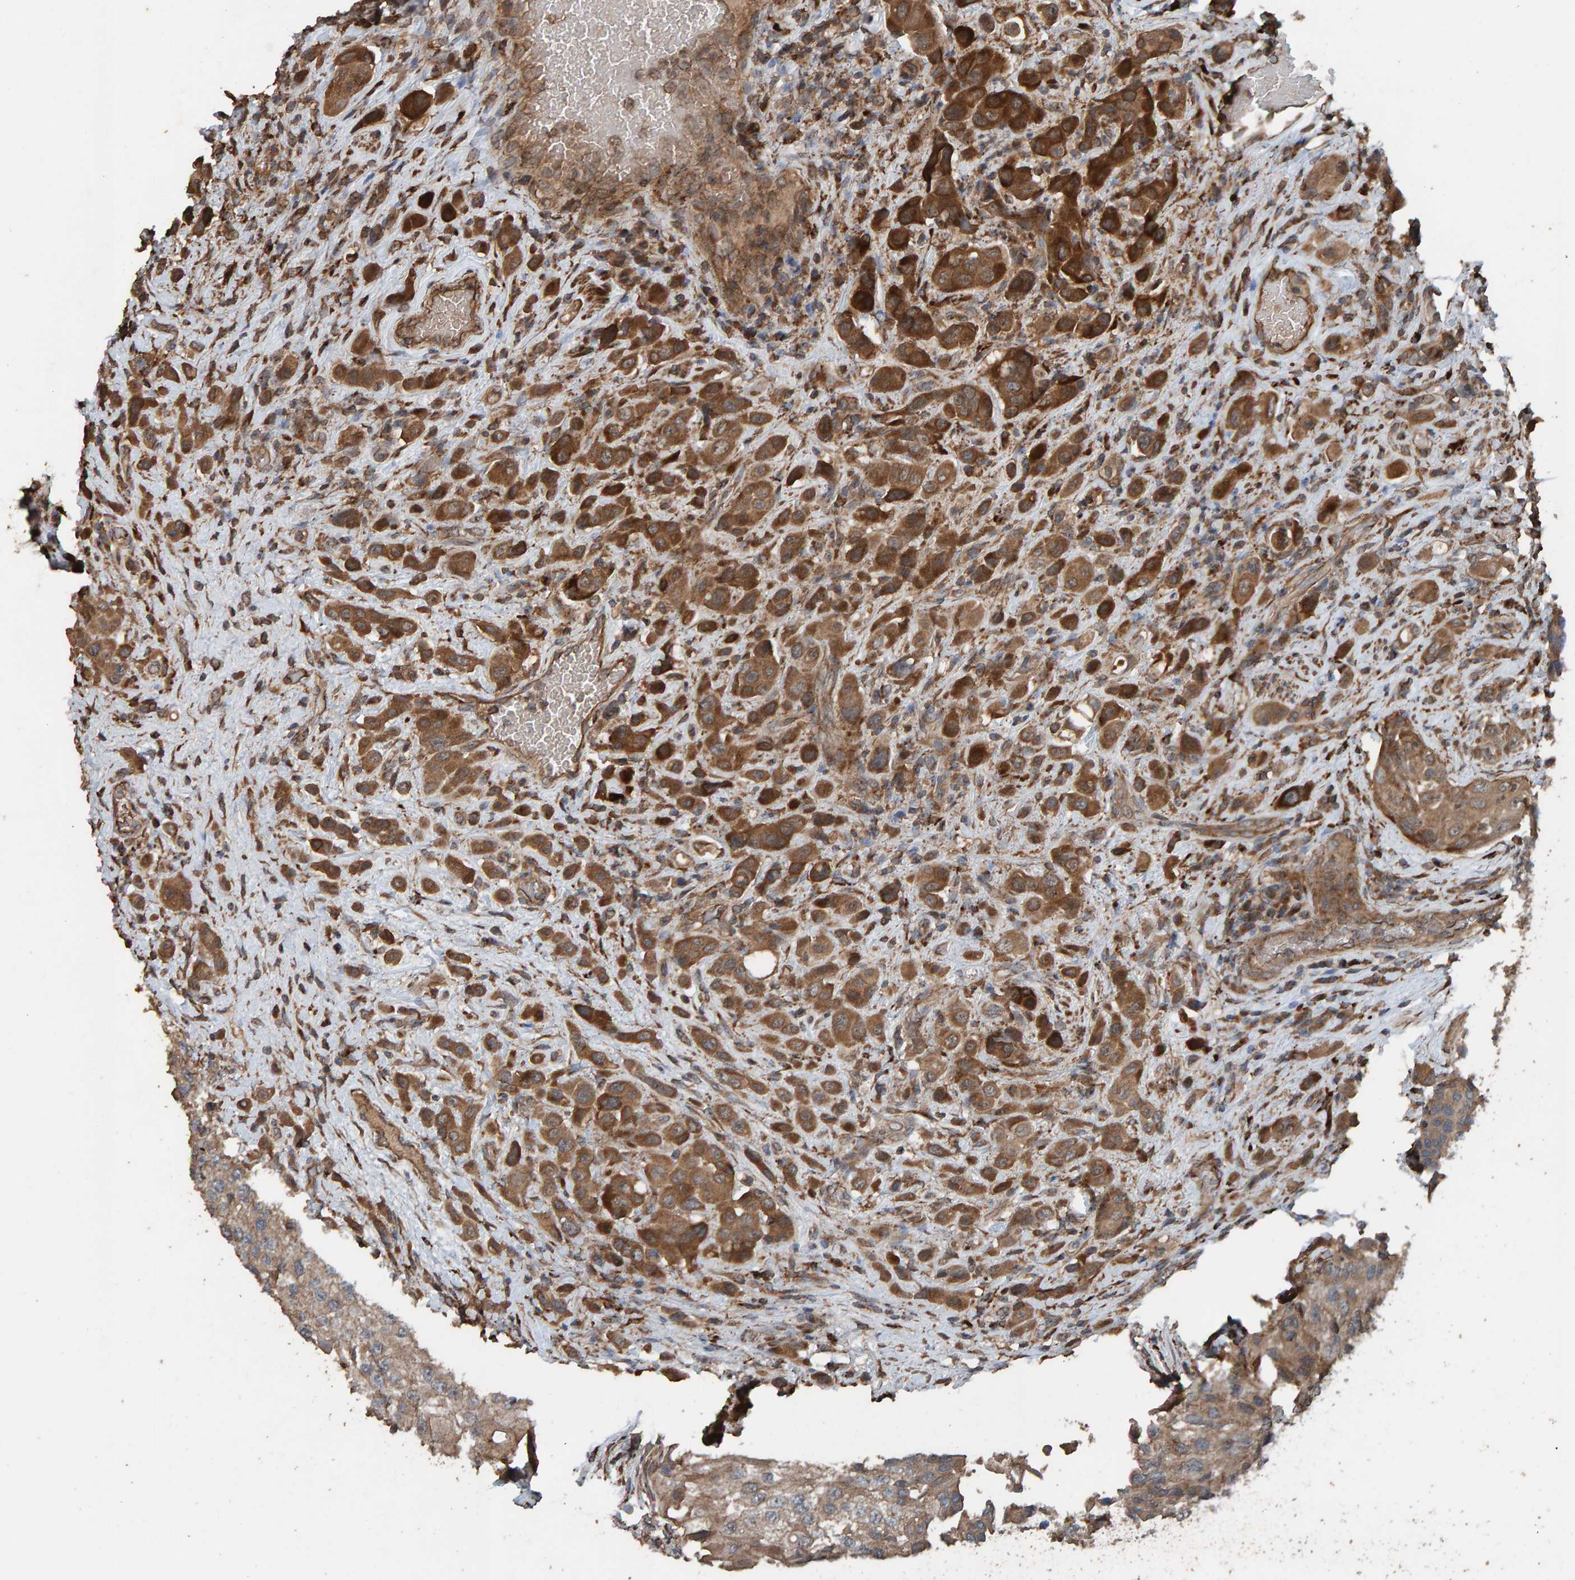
{"staining": {"intensity": "strong", "quantity": ">75%", "location": "cytoplasmic/membranous"}, "tissue": "urothelial cancer", "cell_type": "Tumor cells", "image_type": "cancer", "snomed": [{"axis": "morphology", "description": "Urothelial carcinoma, High grade"}, {"axis": "topography", "description": "Urinary bladder"}], "caption": "Urothelial carcinoma (high-grade) tissue exhibits strong cytoplasmic/membranous staining in about >75% of tumor cells", "gene": "DUS1L", "patient": {"sex": "male", "age": 50}}